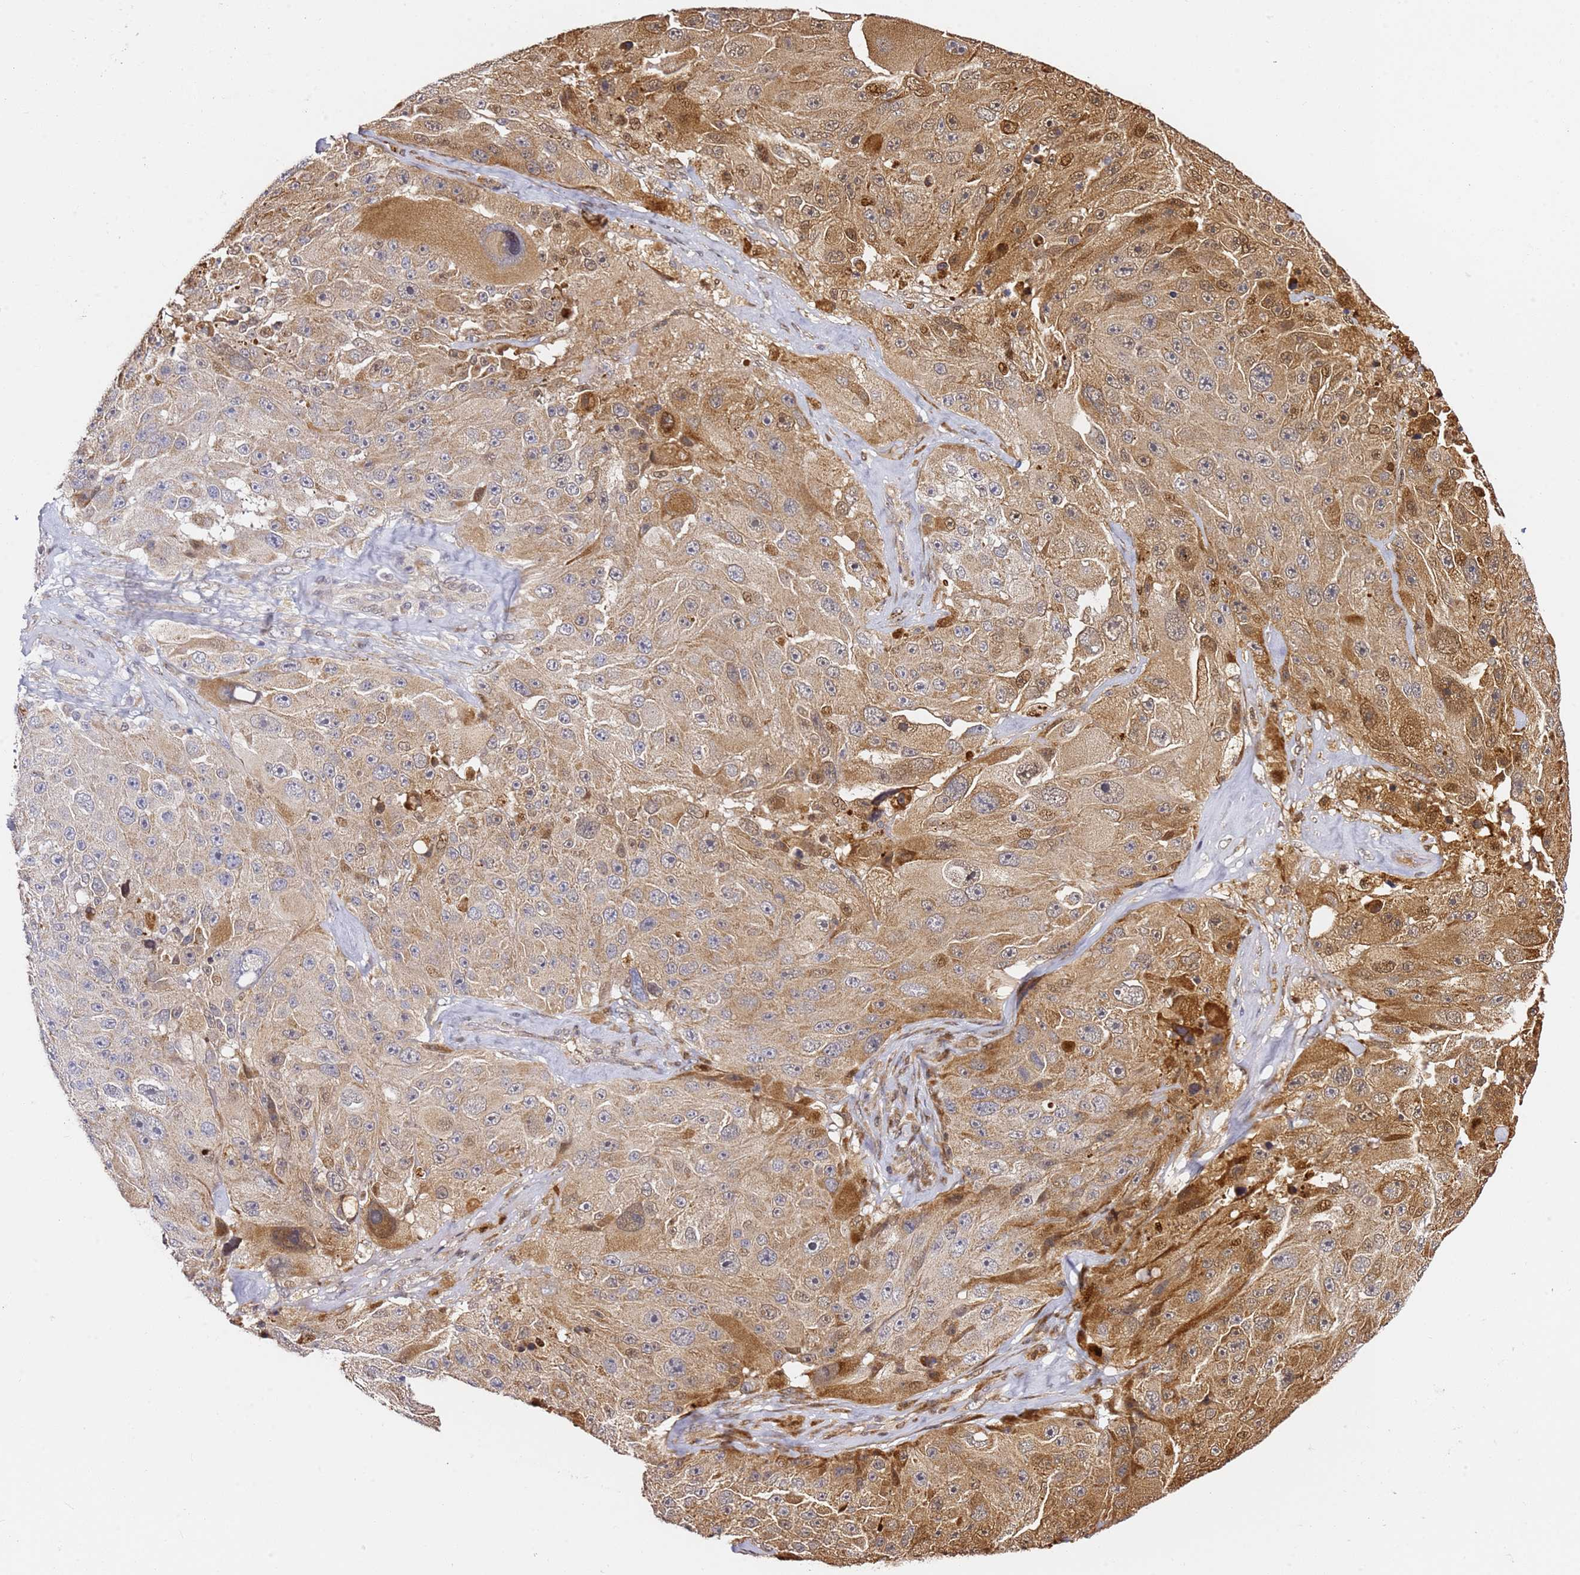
{"staining": {"intensity": "moderate", "quantity": "25%-75%", "location": "cytoplasmic/membranous,nuclear"}, "tissue": "melanoma", "cell_type": "Tumor cells", "image_type": "cancer", "snomed": [{"axis": "morphology", "description": "Malignant melanoma, Metastatic site"}, {"axis": "topography", "description": "Lymph node"}], "caption": "This photomicrograph shows immunohistochemistry (IHC) staining of malignant melanoma (metastatic site), with medium moderate cytoplasmic/membranous and nuclear positivity in approximately 25%-75% of tumor cells.", "gene": "SMOX", "patient": {"sex": "male", "age": 62}}